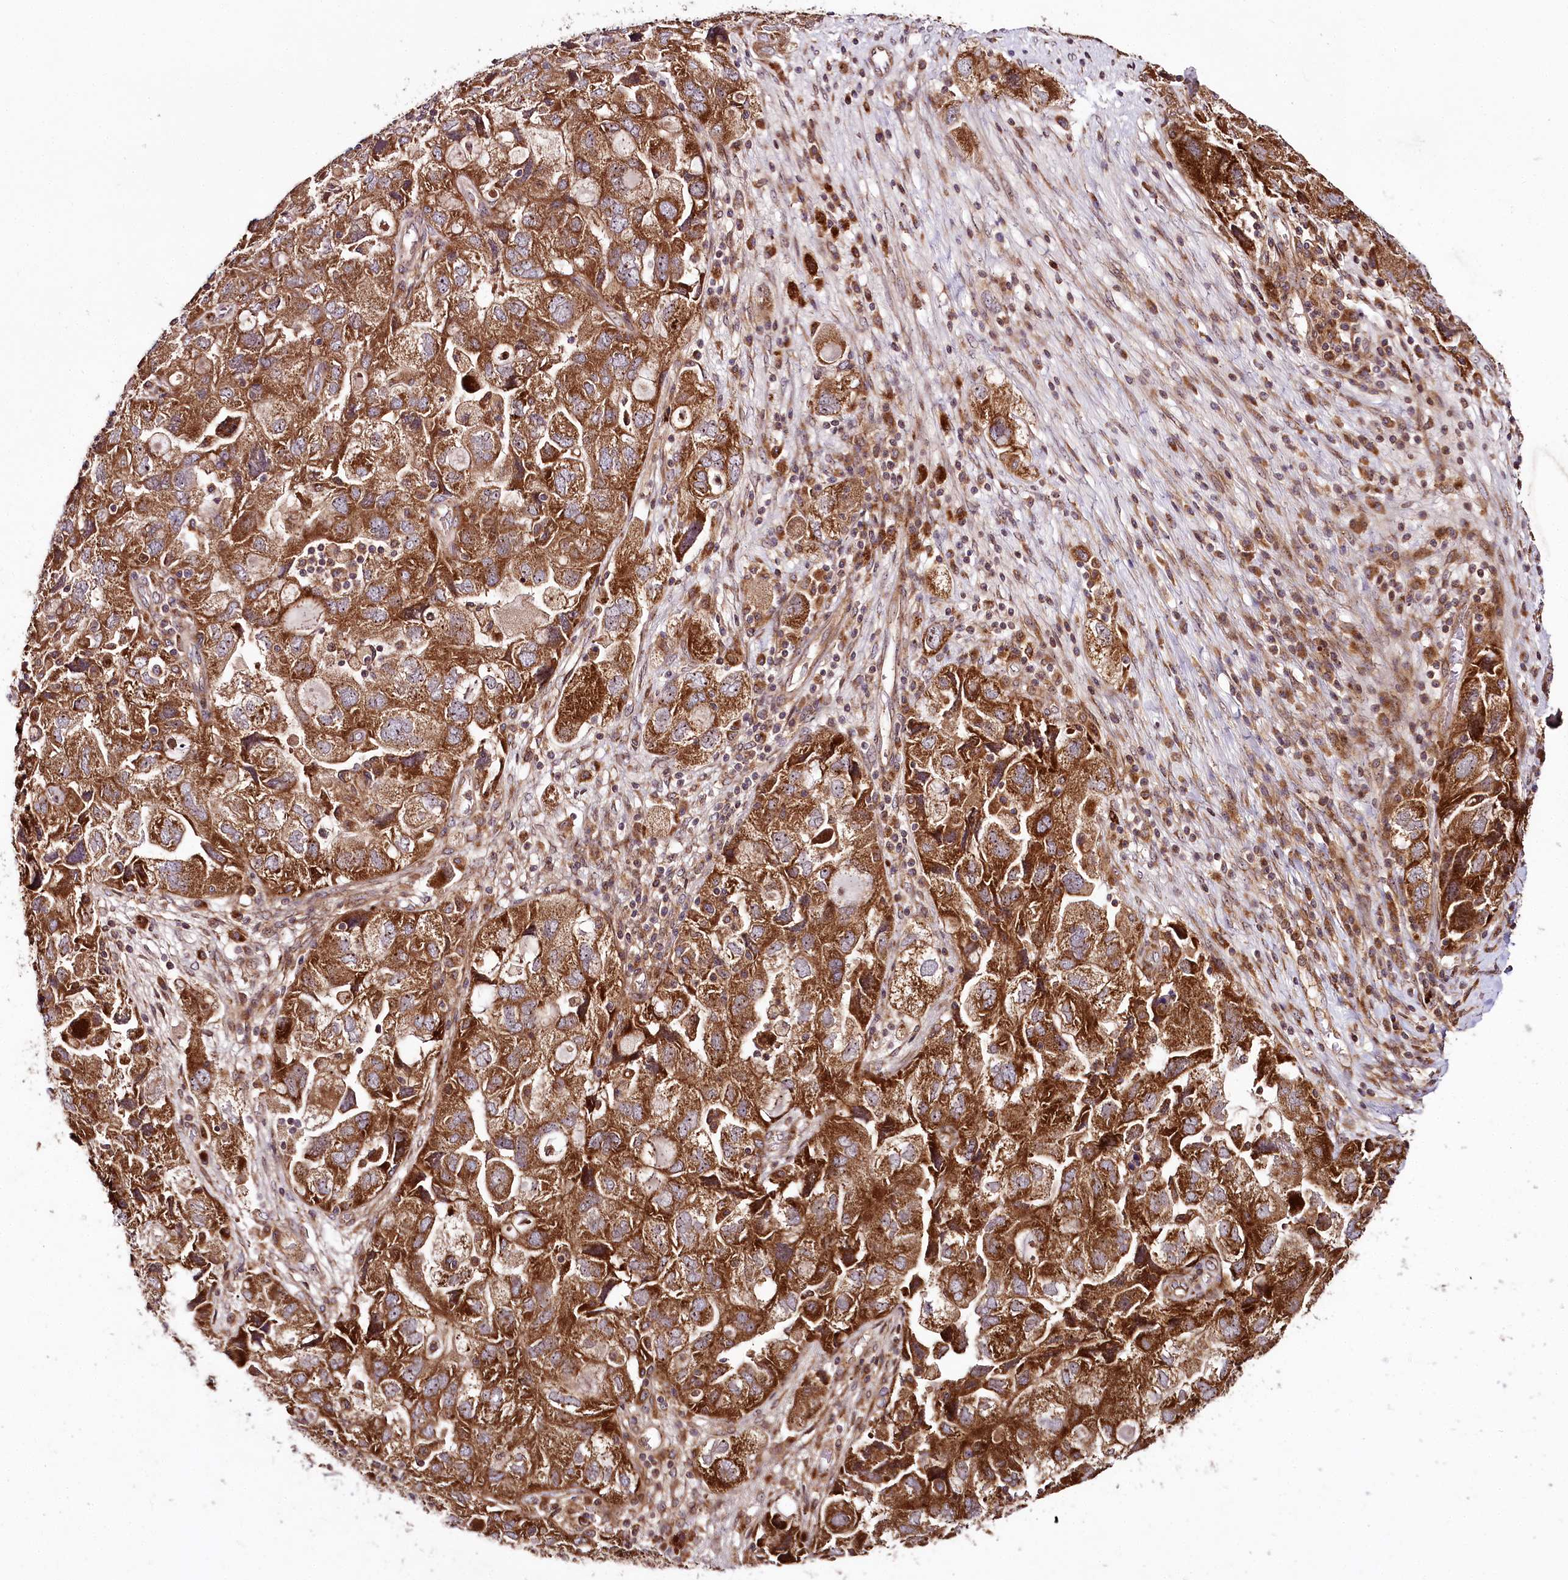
{"staining": {"intensity": "strong", "quantity": ">75%", "location": "cytoplasmic/membranous,nuclear"}, "tissue": "ovarian cancer", "cell_type": "Tumor cells", "image_type": "cancer", "snomed": [{"axis": "morphology", "description": "Carcinoma, NOS"}, {"axis": "morphology", "description": "Cystadenocarcinoma, serous, NOS"}, {"axis": "topography", "description": "Ovary"}], "caption": "Tumor cells demonstrate high levels of strong cytoplasmic/membranous and nuclear positivity in approximately >75% of cells in human ovarian cancer (serous cystadenocarcinoma). Using DAB (brown) and hematoxylin (blue) stains, captured at high magnification using brightfield microscopy.", "gene": "RAB7A", "patient": {"sex": "female", "age": 69}}